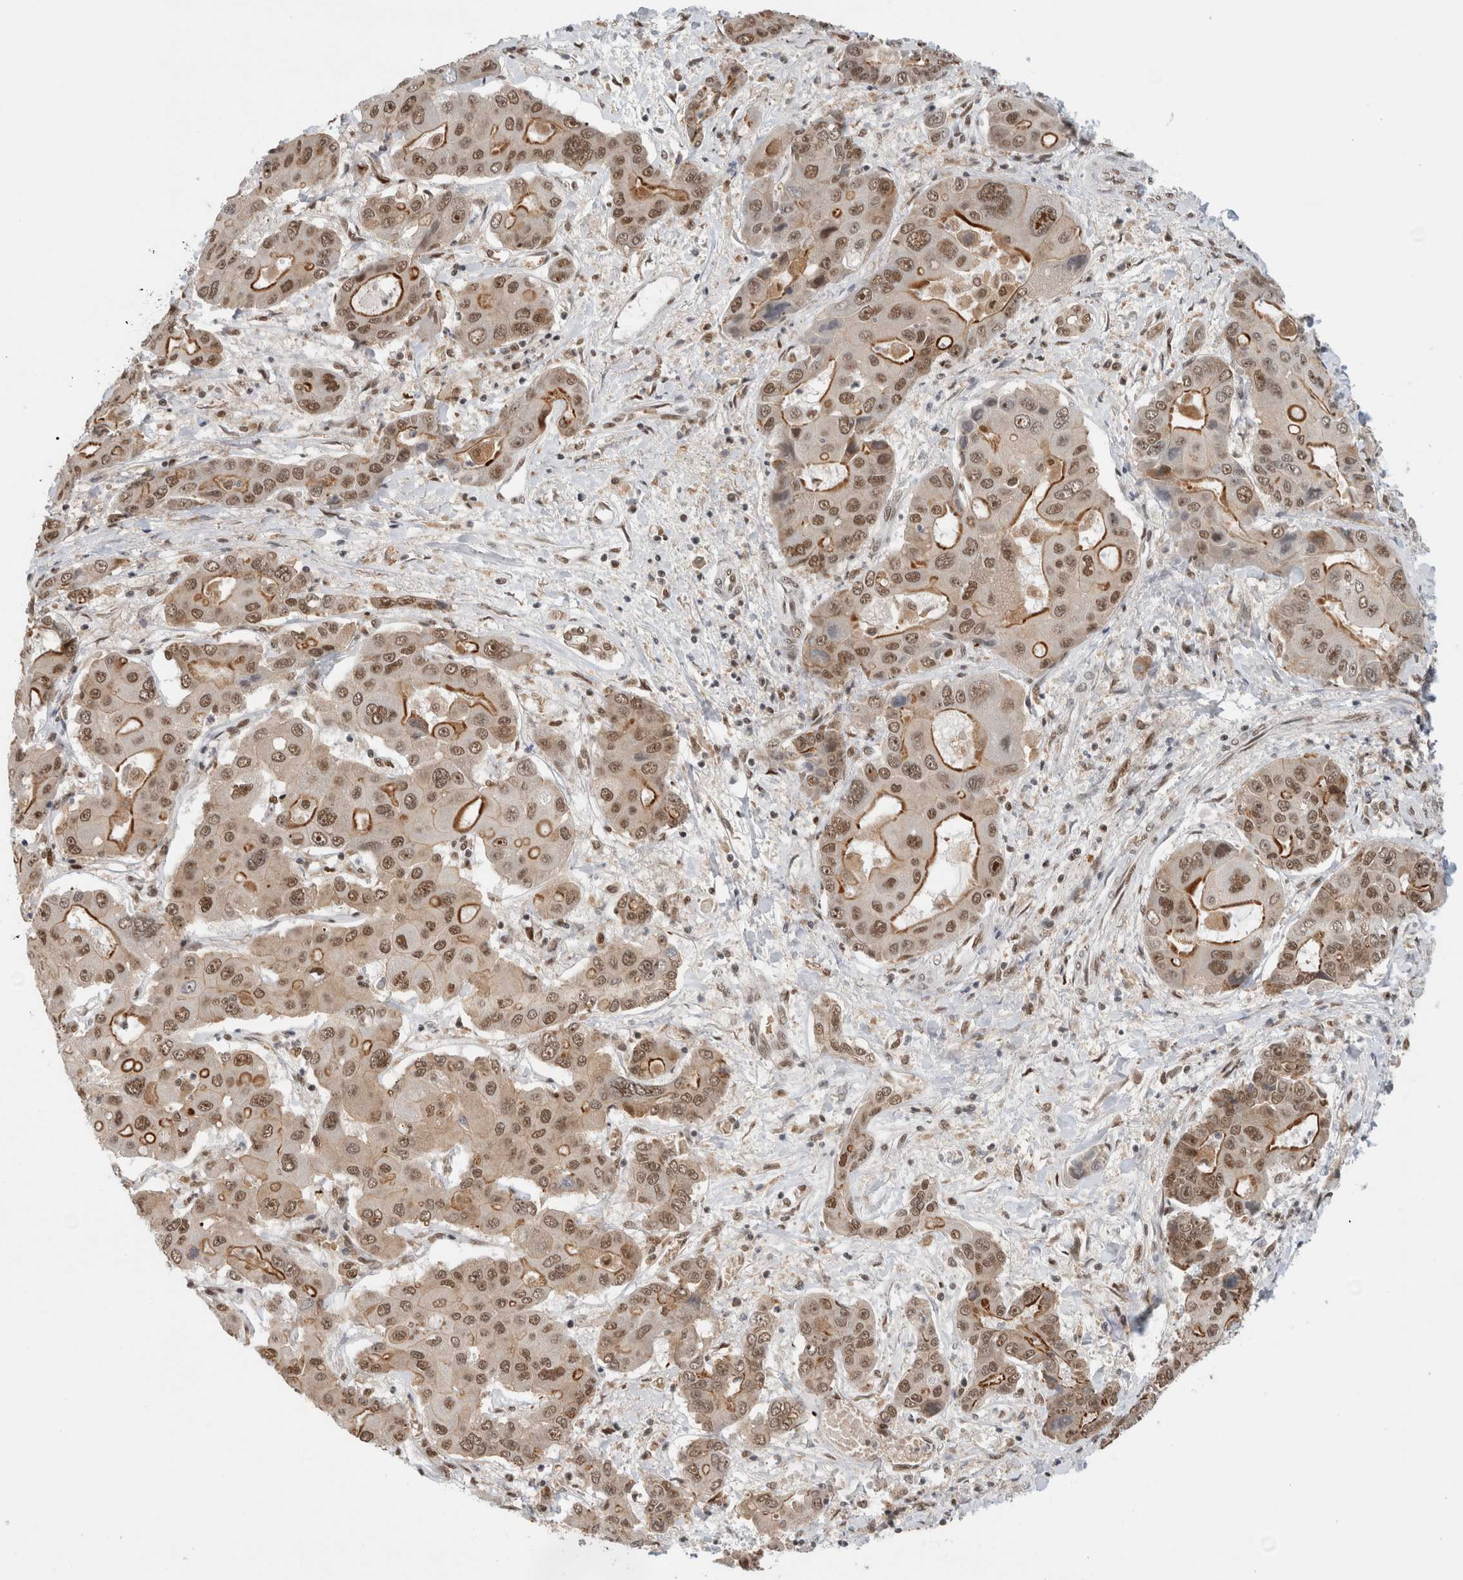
{"staining": {"intensity": "moderate", "quantity": ">75%", "location": "cytoplasmic/membranous,nuclear"}, "tissue": "liver cancer", "cell_type": "Tumor cells", "image_type": "cancer", "snomed": [{"axis": "morphology", "description": "Cholangiocarcinoma"}, {"axis": "topography", "description": "Liver"}], "caption": "Brown immunohistochemical staining in liver cancer (cholangiocarcinoma) displays moderate cytoplasmic/membranous and nuclear positivity in about >75% of tumor cells.", "gene": "NCAPG2", "patient": {"sex": "male", "age": 67}}